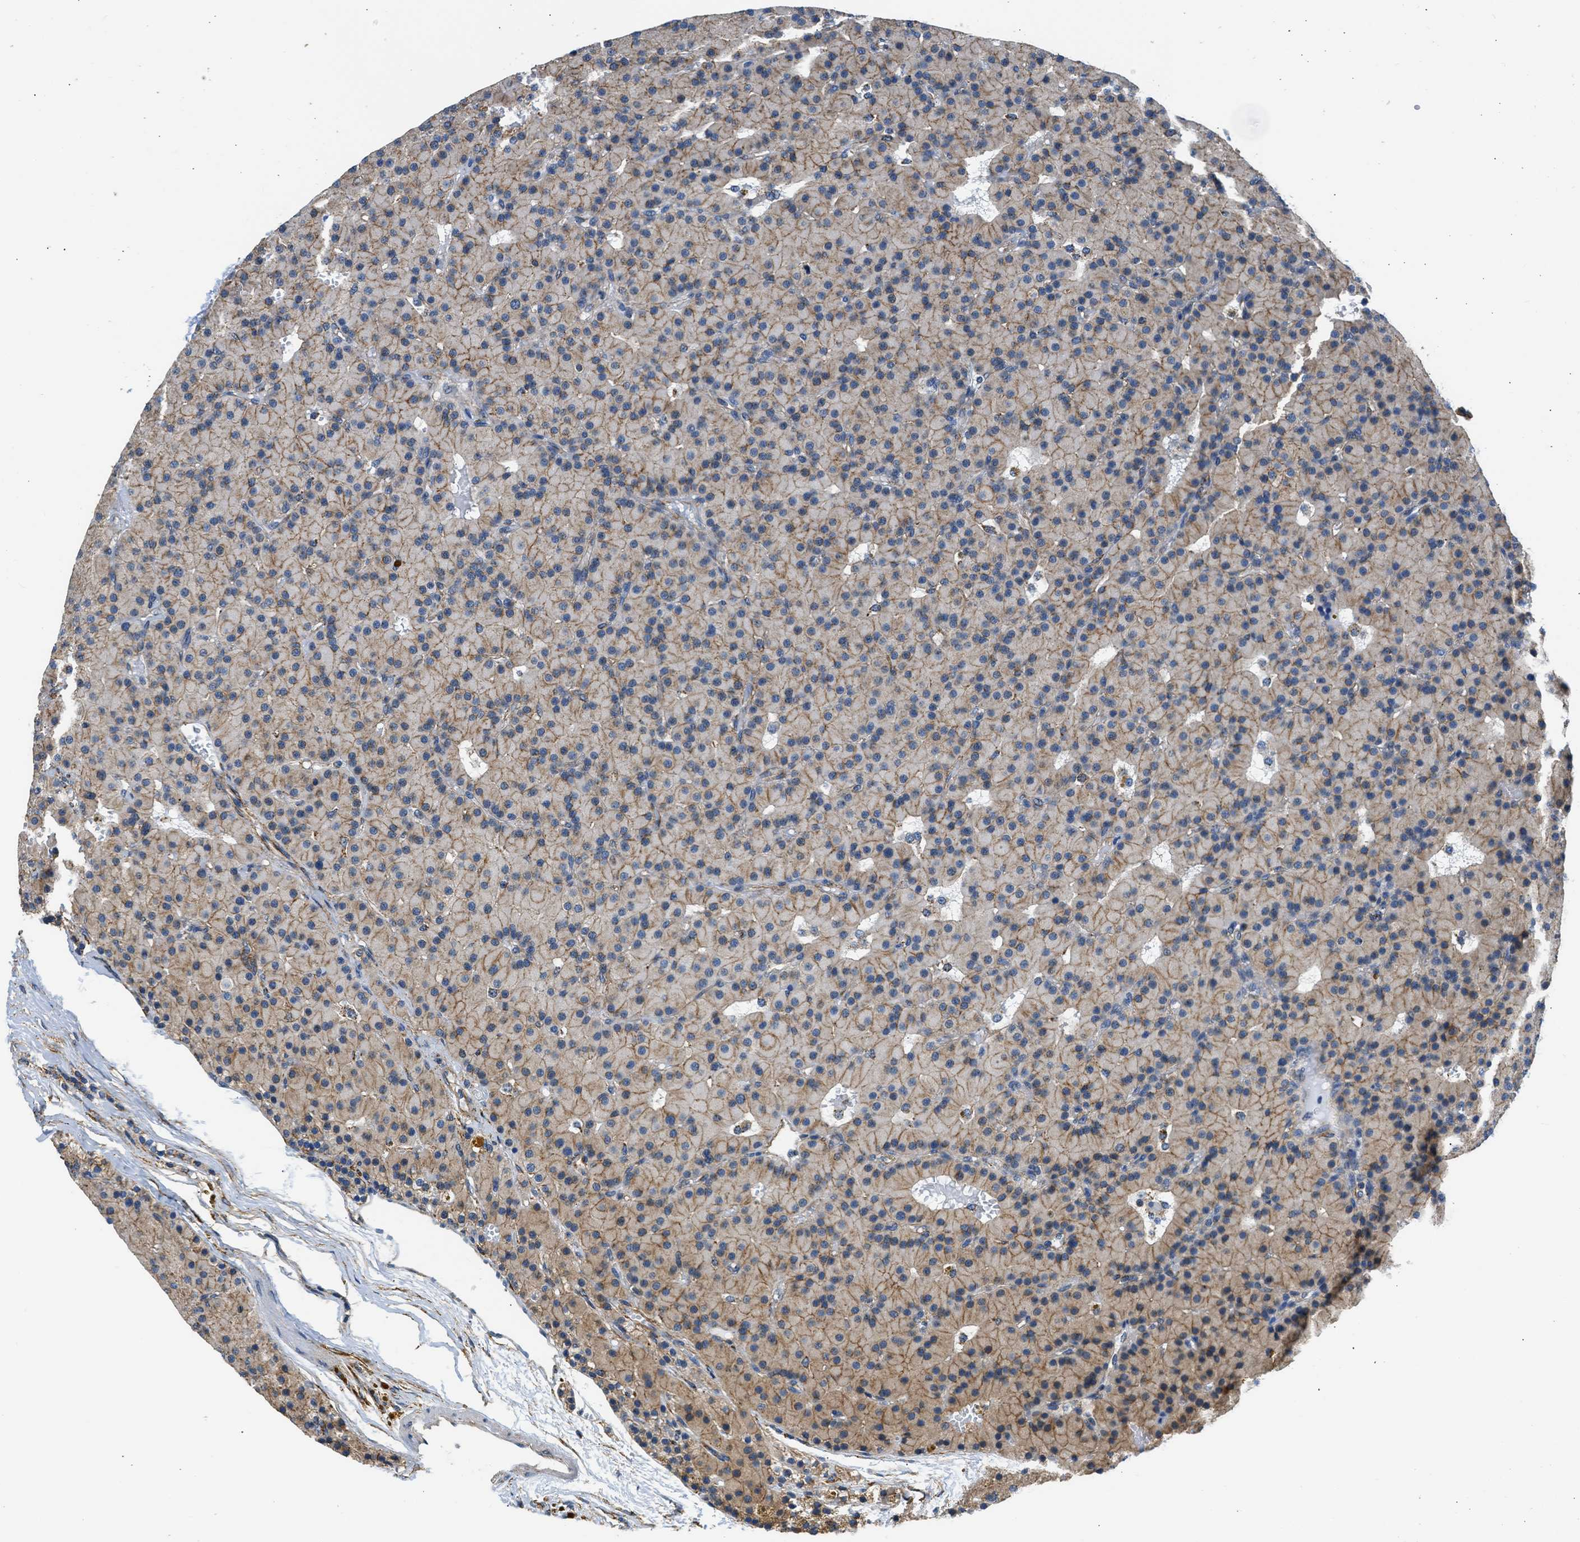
{"staining": {"intensity": "moderate", "quantity": "25%-75%", "location": "cytoplasmic/membranous"}, "tissue": "parathyroid gland", "cell_type": "Glandular cells", "image_type": "normal", "snomed": [{"axis": "morphology", "description": "Normal tissue, NOS"}, {"axis": "morphology", "description": "Adenoma, NOS"}, {"axis": "topography", "description": "Parathyroid gland"}], "caption": "Brown immunohistochemical staining in unremarkable parathyroid gland shows moderate cytoplasmic/membranous positivity in approximately 25%-75% of glandular cells. (brown staining indicates protein expression, while blue staining denotes nuclei).", "gene": "SEPTIN2", "patient": {"sex": "male", "age": 75}}